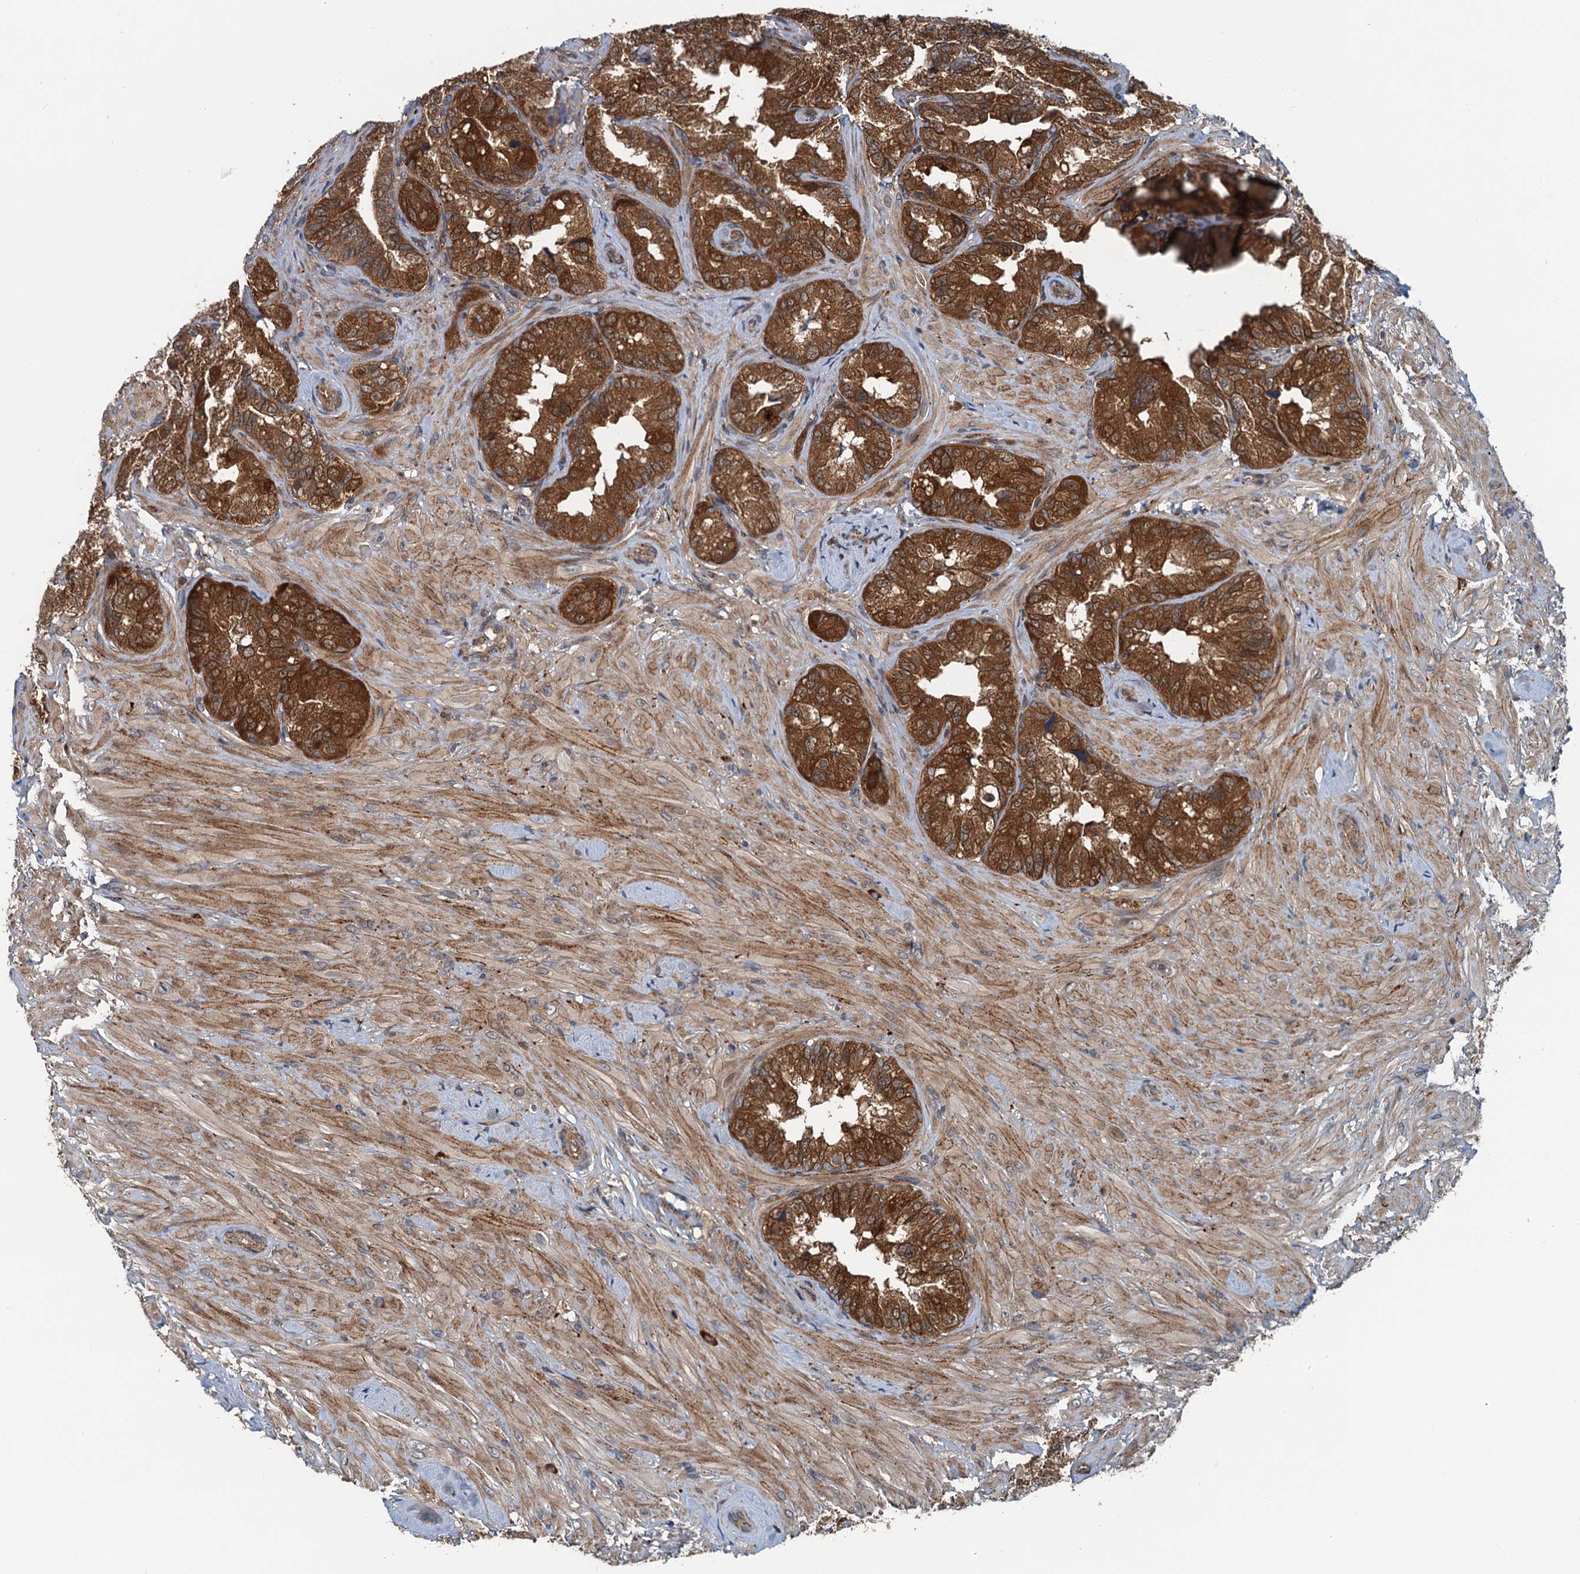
{"staining": {"intensity": "strong", "quantity": "25%-75%", "location": "cytoplasmic/membranous"}, "tissue": "seminal vesicle", "cell_type": "Glandular cells", "image_type": "normal", "snomed": [{"axis": "morphology", "description": "Normal tissue, NOS"}, {"axis": "topography", "description": "Seminal veicle"}, {"axis": "topography", "description": "Peripheral nerve tissue"}], "caption": "Human seminal vesicle stained with a brown dye displays strong cytoplasmic/membranous positive expression in about 25%-75% of glandular cells.", "gene": "AAGAB", "patient": {"sex": "male", "age": 67}}